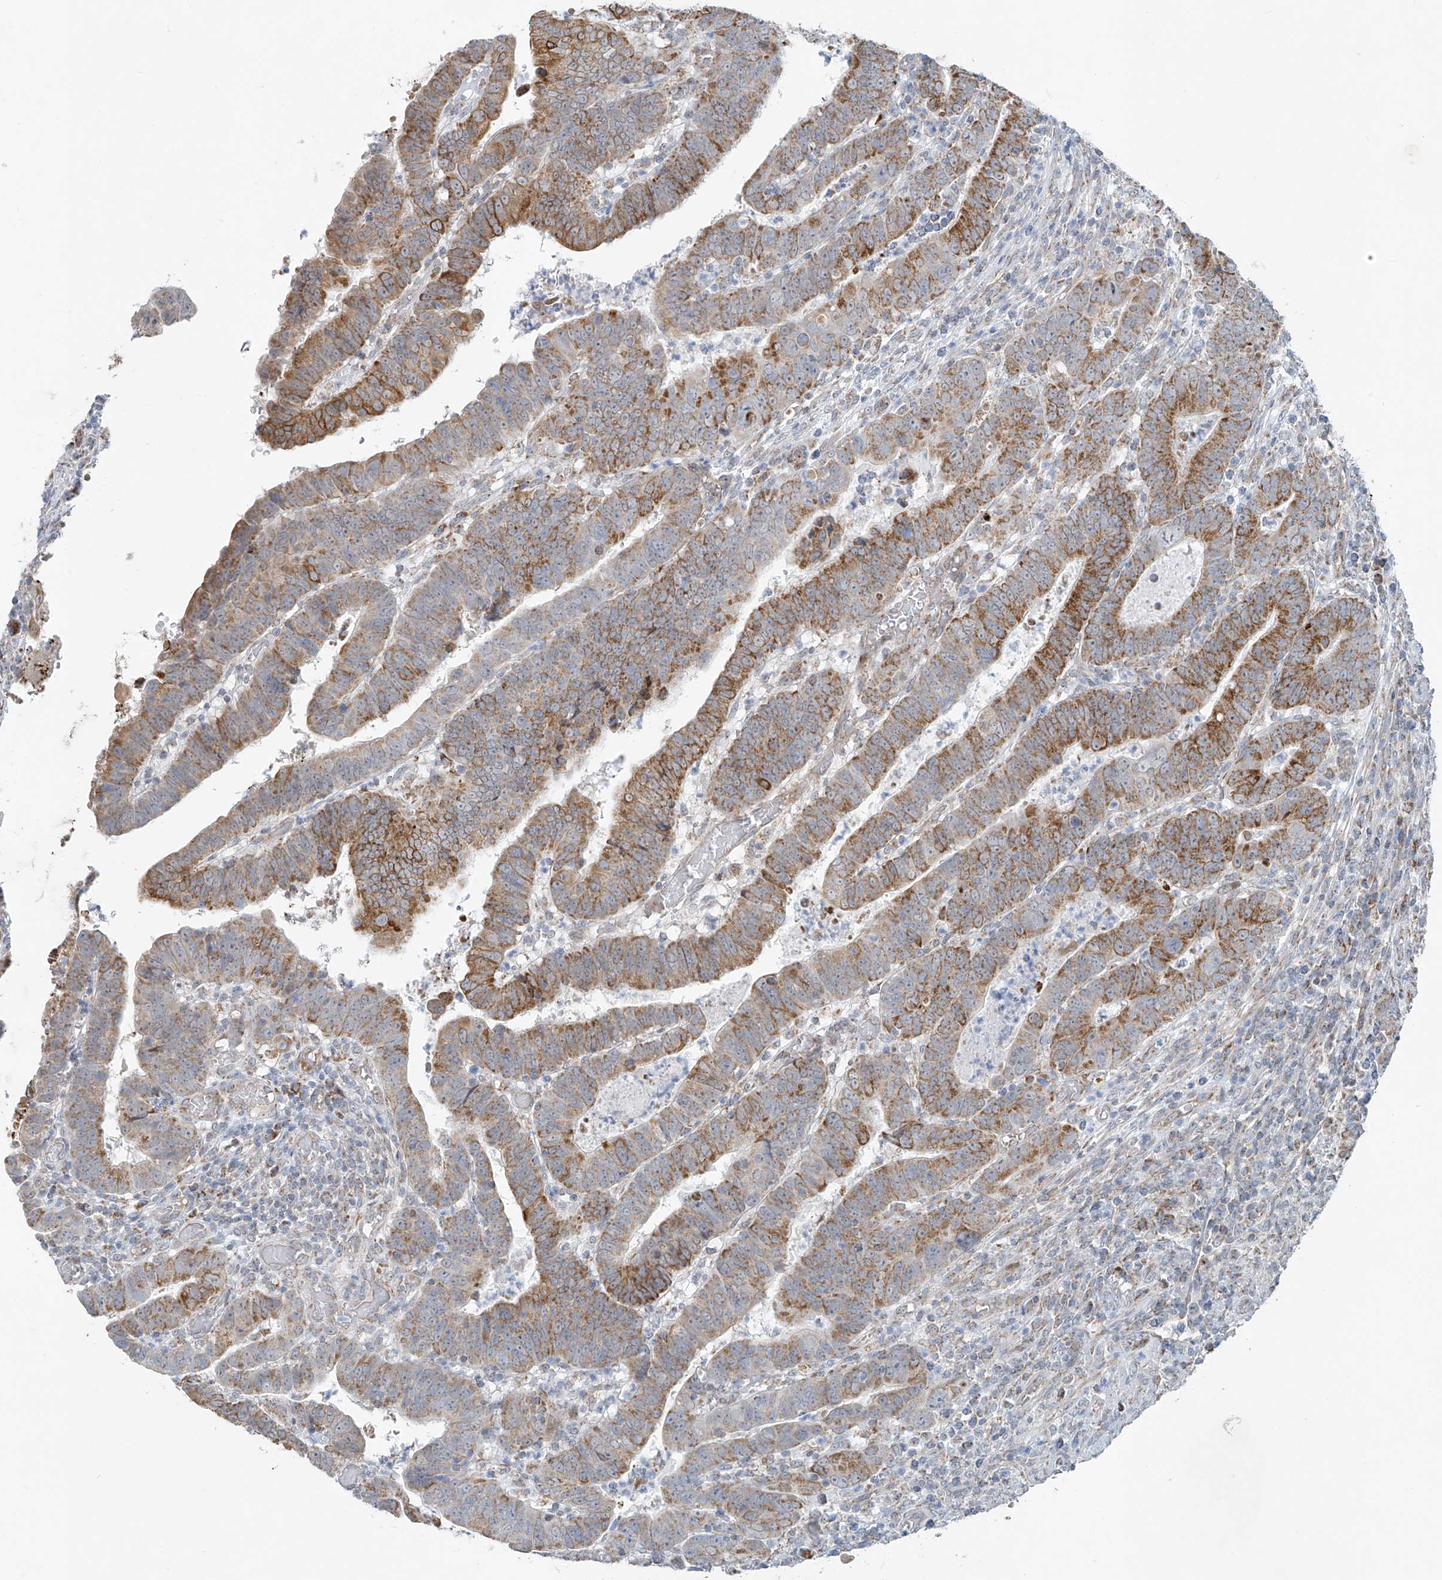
{"staining": {"intensity": "moderate", "quantity": ">75%", "location": "cytoplasmic/membranous"}, "tissue": "colorectal cancer", "cell_type": "Tumor cells", "image_type": "cancer", "snomed": [{"axis": "morphology", "description": "Normal tissue, NOS"}, {"axis": "morphology", "description": "Adenocarcinoma, NOS"}, {"axis": "topography", "description": "Rectum"}], "caption": "Moderate cytoplasmic/membranous staining is present in approximately >75% of tumor cells in colorectal cancer (adenocarcinoma).", "gene": "SMDT1", "patient": {"sex": "female", "age": 65}}